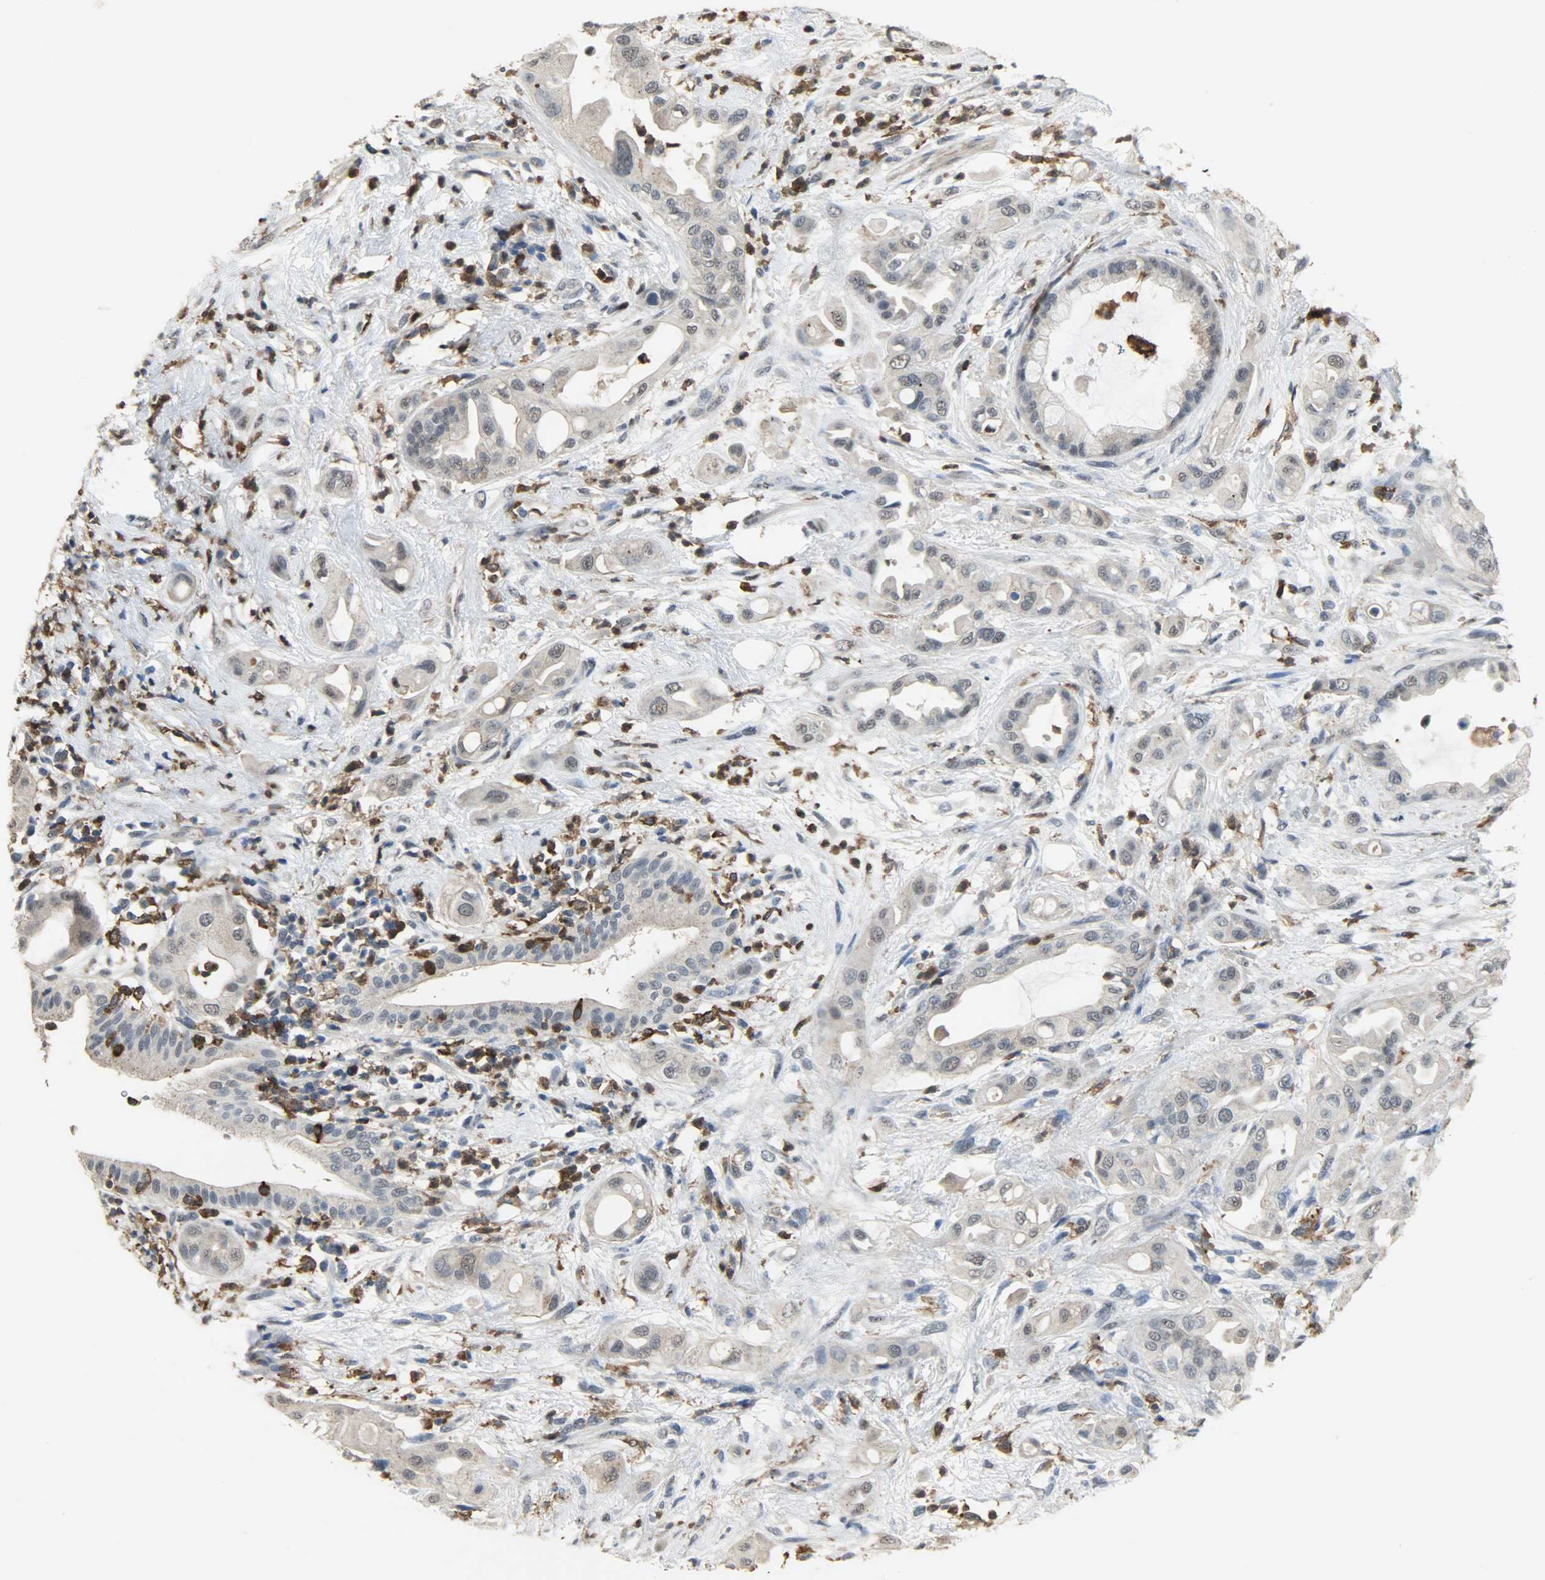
{"staining": {"intensity": "negative", "quantity": "none", "location": "none"}, "tissue": "pancreatic cancer", "cell_type": "Tumor cells", "image_type": "cancer", "snomed": [{"axis": "morphology", "description": "Adenocarcinoma, NOS"}, {"axis": "morphology", "description": "Adenocarcinoma, metastatic, NOS"}, {"axis": "topography", "description": "Lymph node"}, {"axis": "topography", "description": "Pancreas"}, {"axis": "topography", "description": "Duodenum"}], "caption": "DAB immunohistochemical staining of pancreatic cancer exhibits no significant staining in tumor cells.", "gene": "SKAP2", "patient": {"sex": "female", "age": 64}}